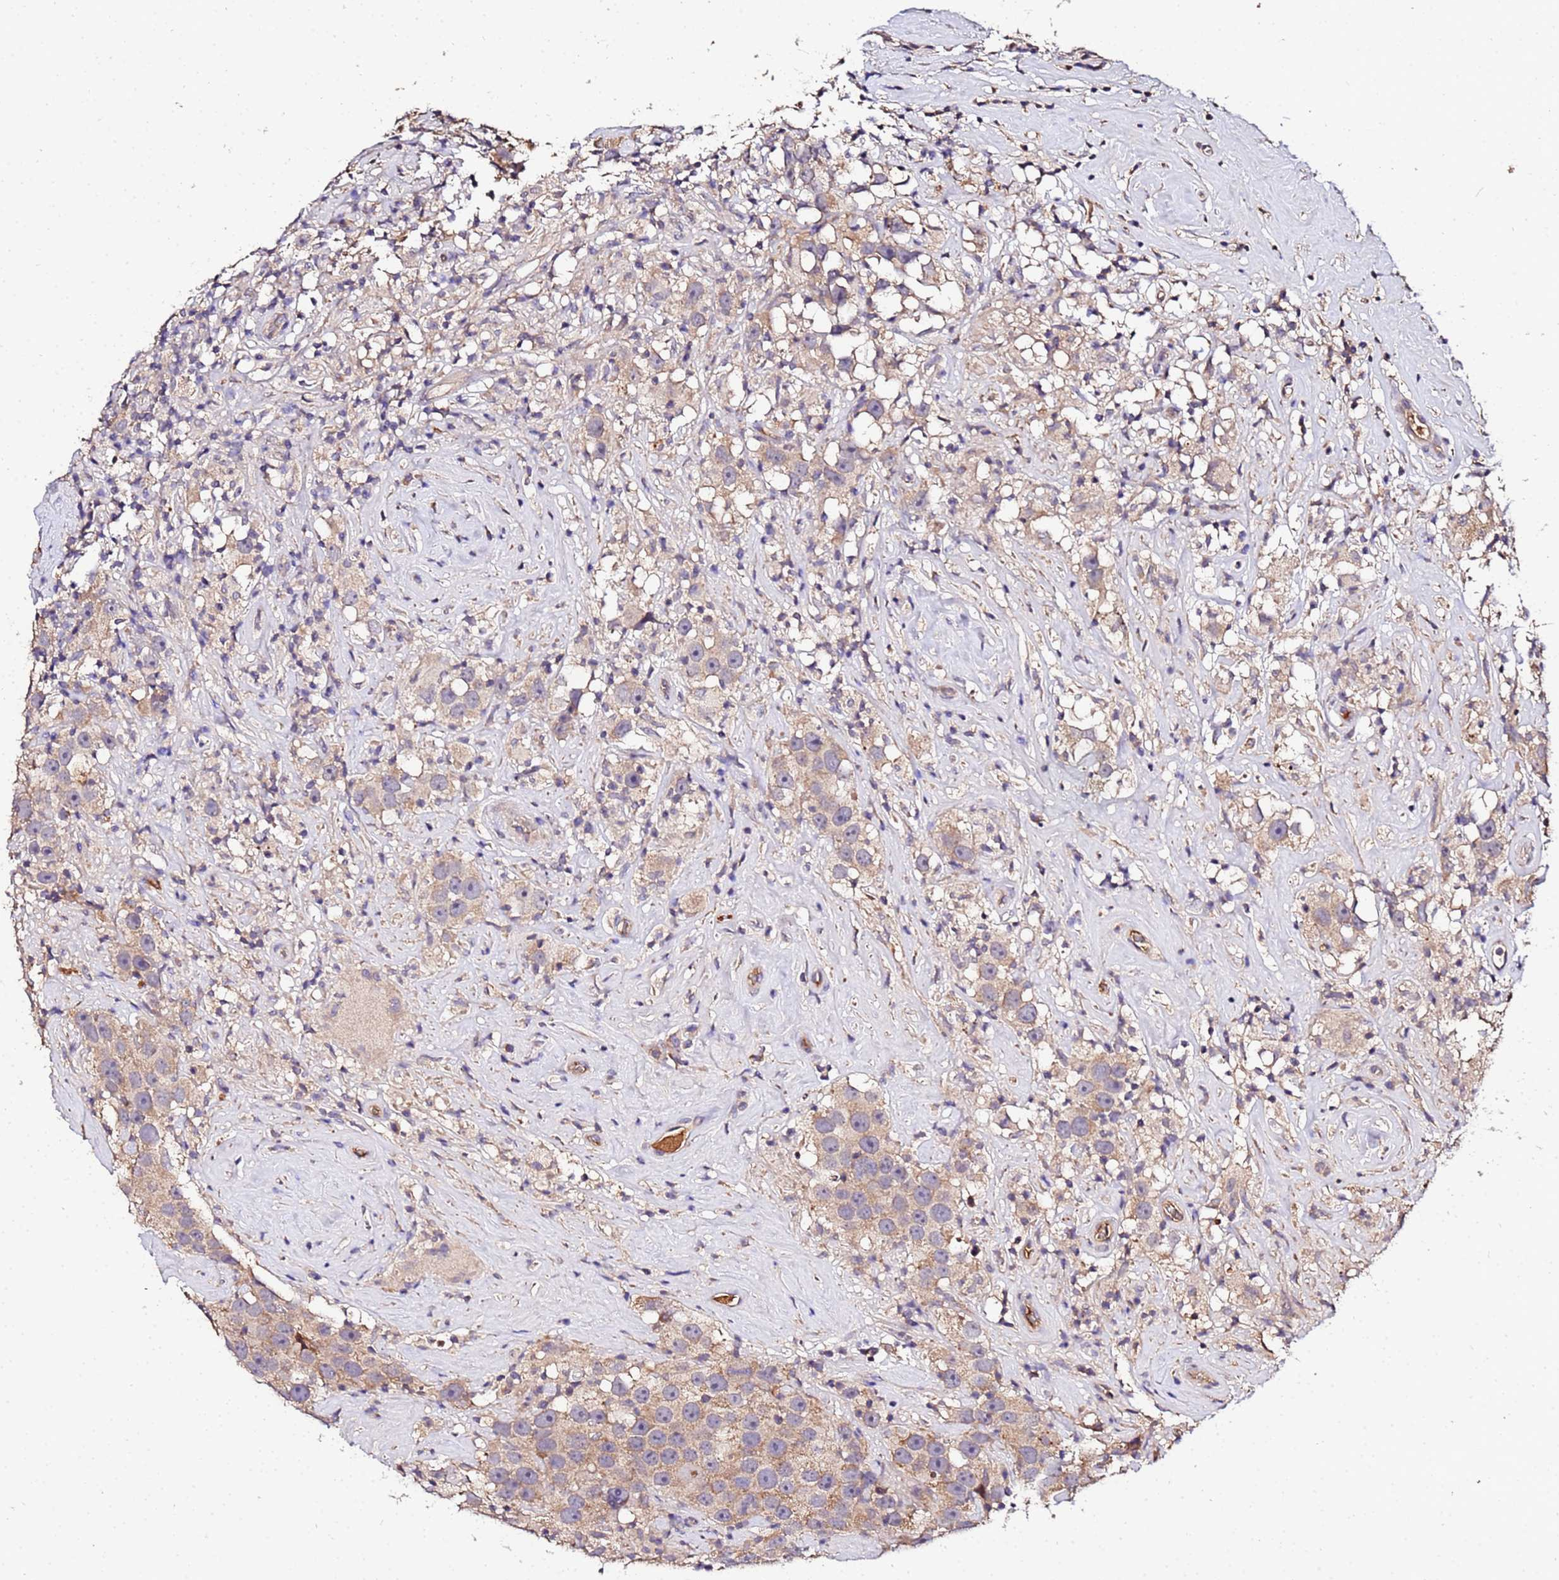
{"staining": {"intensity": "weak", "quantity": "25%-75%", "location": "cytoplasmic/membranous"}, "tissue": "testis cancer", "cell_type": "Tumor cells", "image_type": "cancer", "snomed": [{"axis": "morphology", "description": "Seminoma, NOS"}, {"axis": "topography", "description": "Testis"}], "caption": "Tumor cells show weak cytoplasmic/membranous positivity in about 25%-75% of cells in testis cancer (seminoma). (DAB (3,3'-diaminobenzidine) IHC with brightfield microscopy, high magnification).", "gene": "MTERF1", "patient": {"sex": "male", "age": 49}}